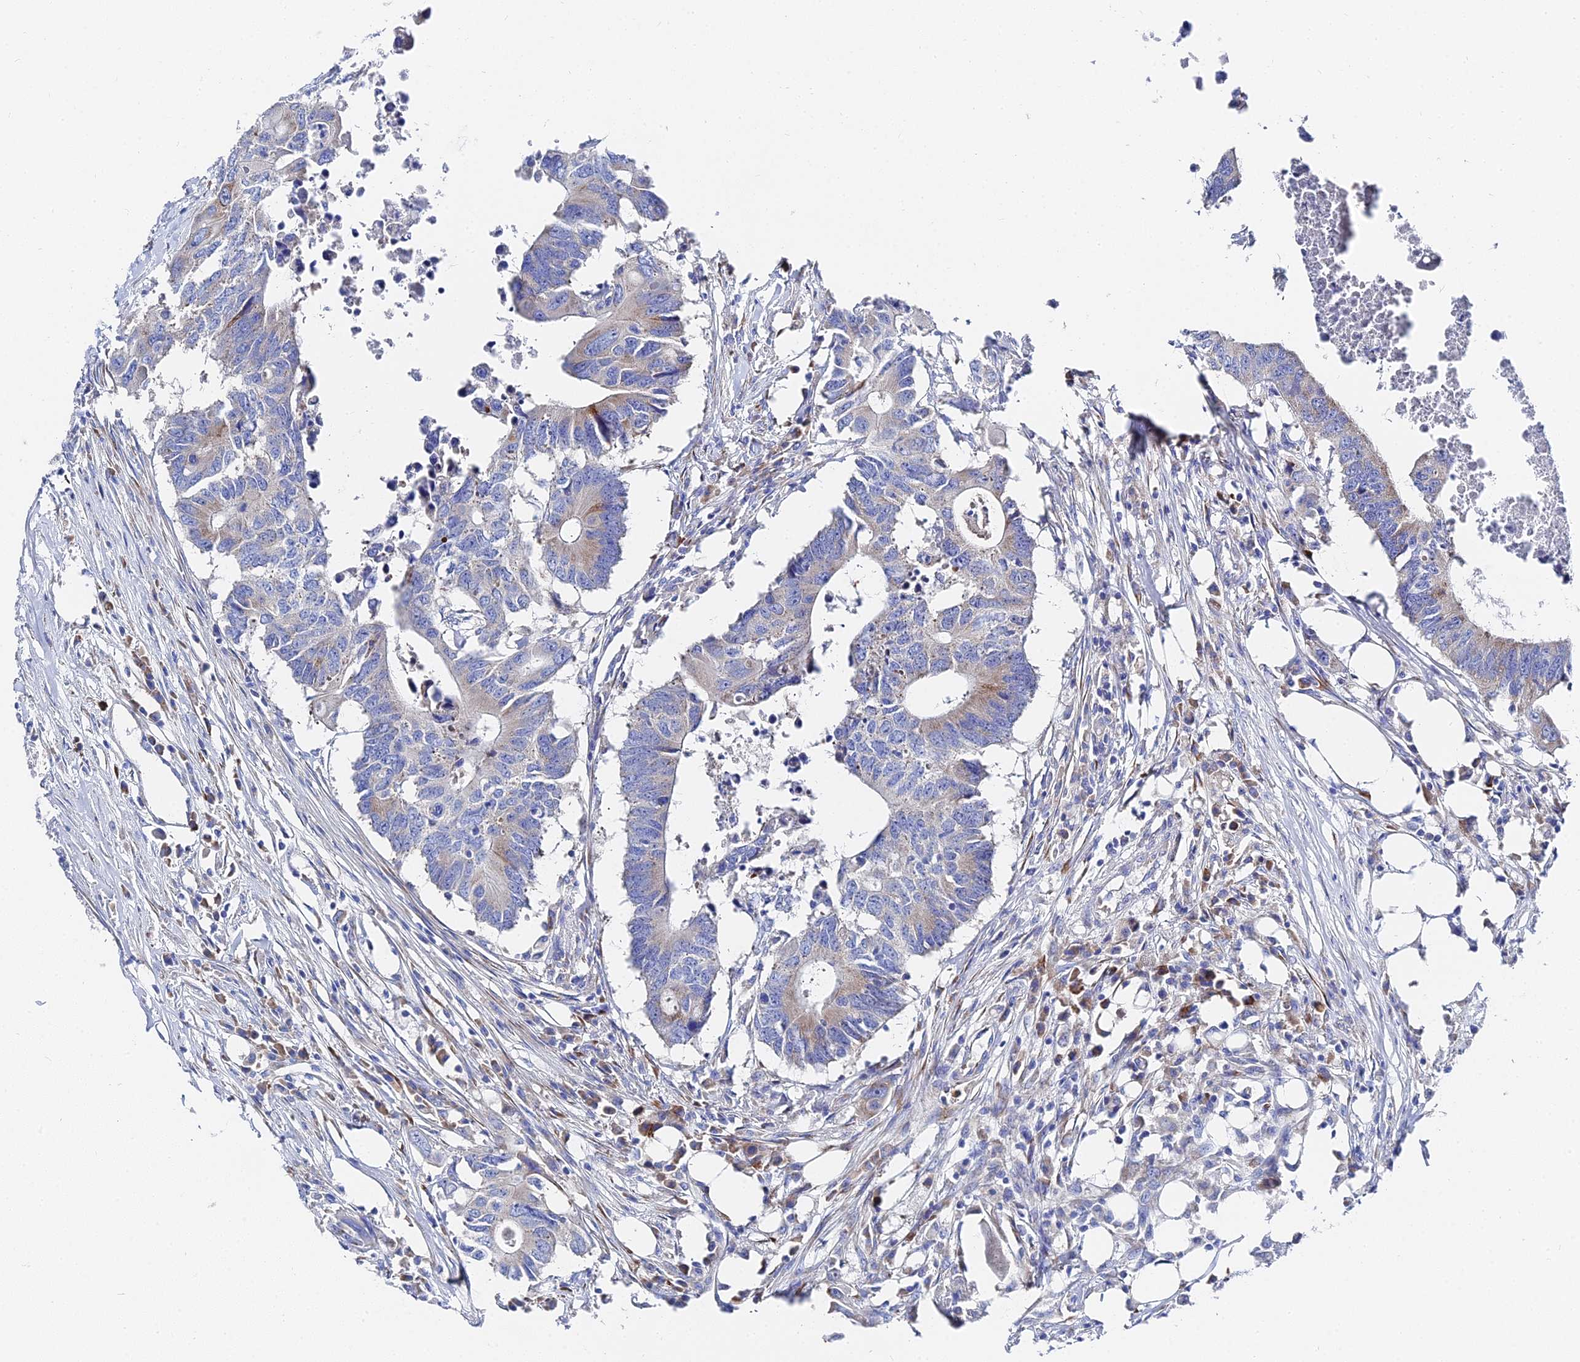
{"staining": {"intensity": "moderate", "quantity": "<25%", "location": "cytoplasmic/membranous"}, "tissue": "colorectal cancer", "cell_type": "Tumor cells", "image_type": "cancer", "snomed": [{"axis": "morphology", "description": "Adenocarcinoma, NOS"}, {"axis": "topography", "description": "Colon"}], "caption": "Approximately <25% of tumor cells in human adenocarcinoma (colorectal) reveal moderate cytoplasmic/membranous protein positivity as visualized by brown immunohistochemical staining.", "gene": "PTTG1", "patient": {"sex": "male", "age": 71}}